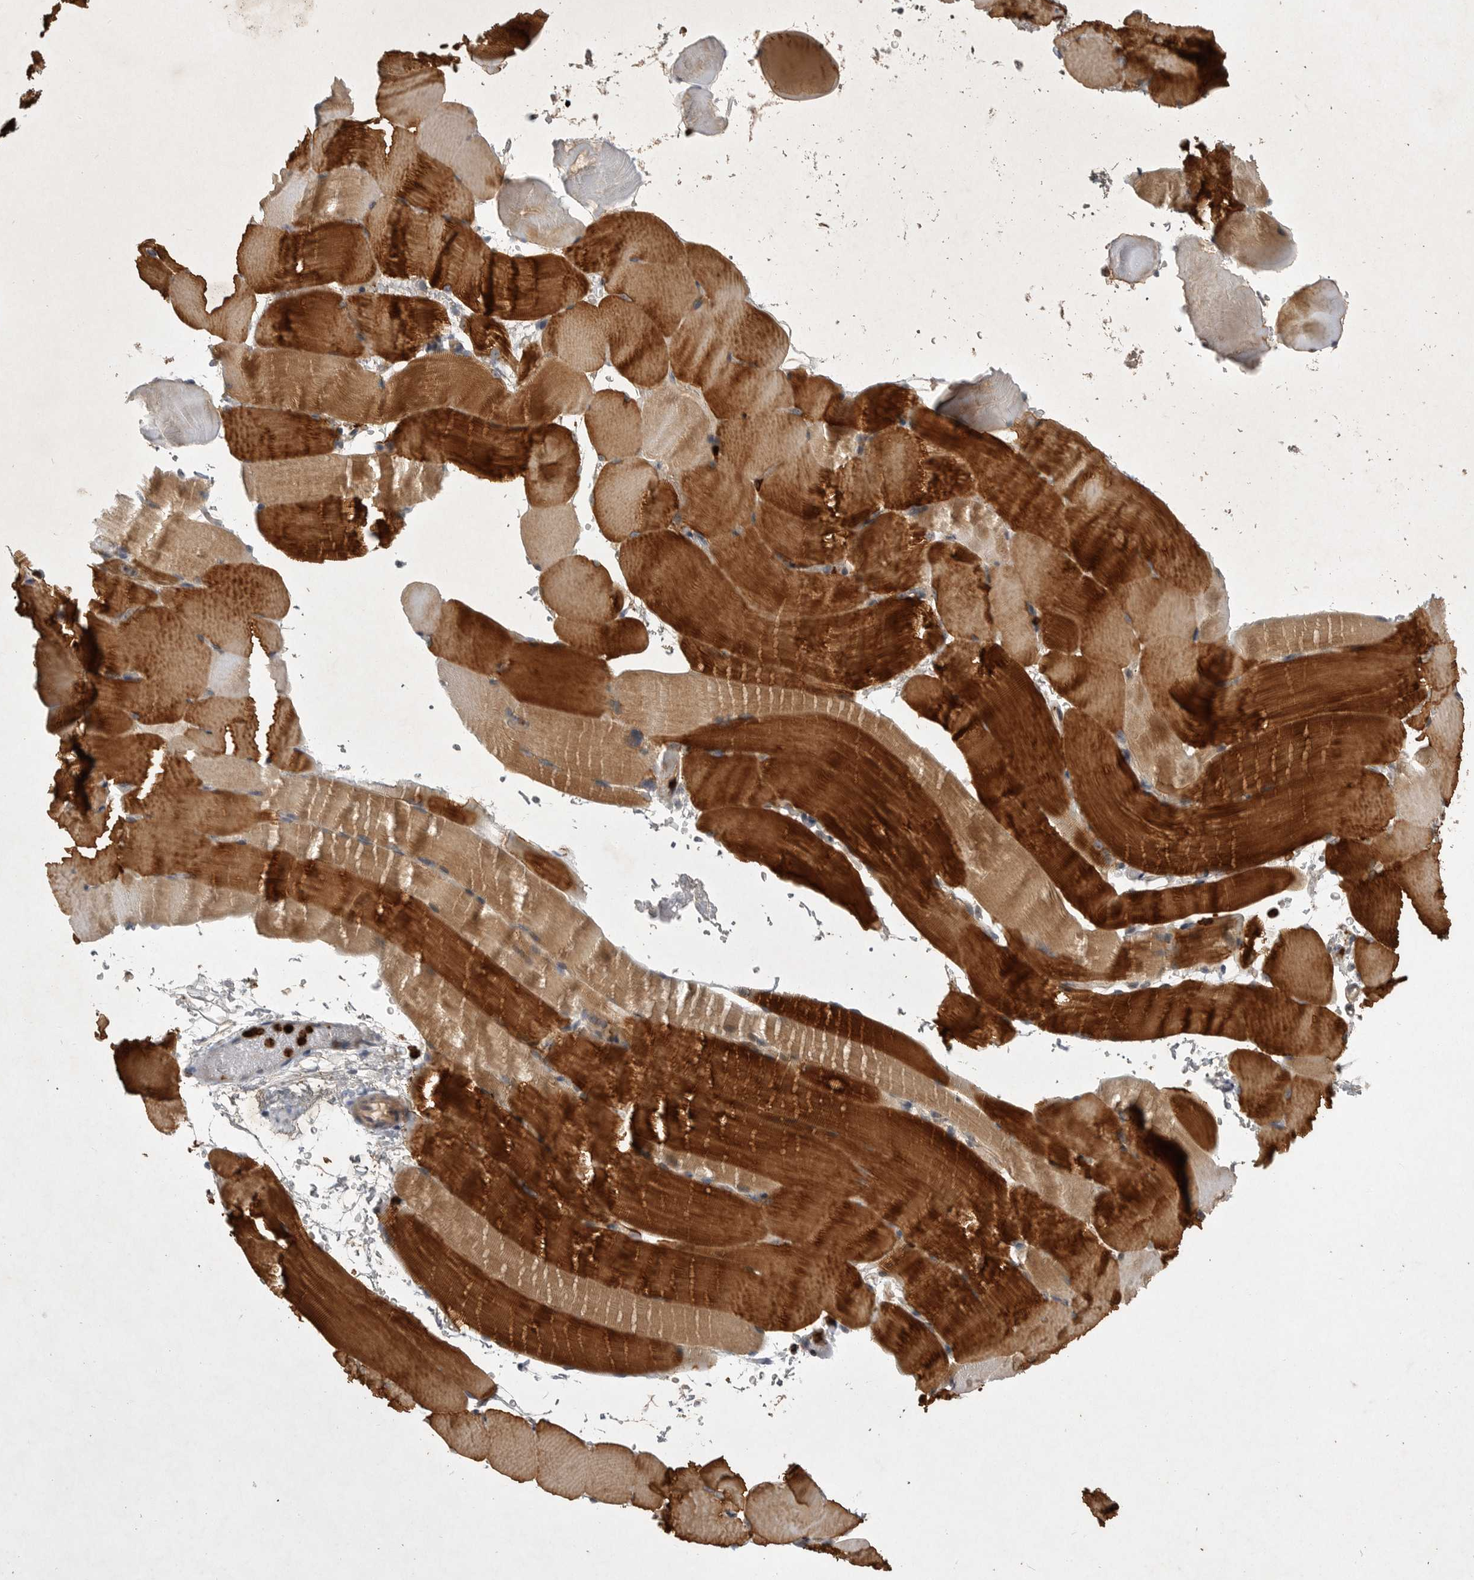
{"staining": {"intensity": "strong", "quantity": "25%-75%", "location": "cytoplasmic/membranous"}, "tissue": "skeletal muscle", "cell_type": "Myocytes", "image_type": "normal", "snomed": [{"axis": "morphology", "description": "Normal tissue, NOS"}, {"axis": "topography", "description": "Skeletal muscle"}, {"axis": "topography", "description": "Parathyroid gland"}], "caption": "The immunohistochemical stain labels strong cytoplasmic/membranous positivity in myocytes of normal skeletal muscle.", "gene": "UBE3D", "patient": {"sex": "female", "age": 37}}